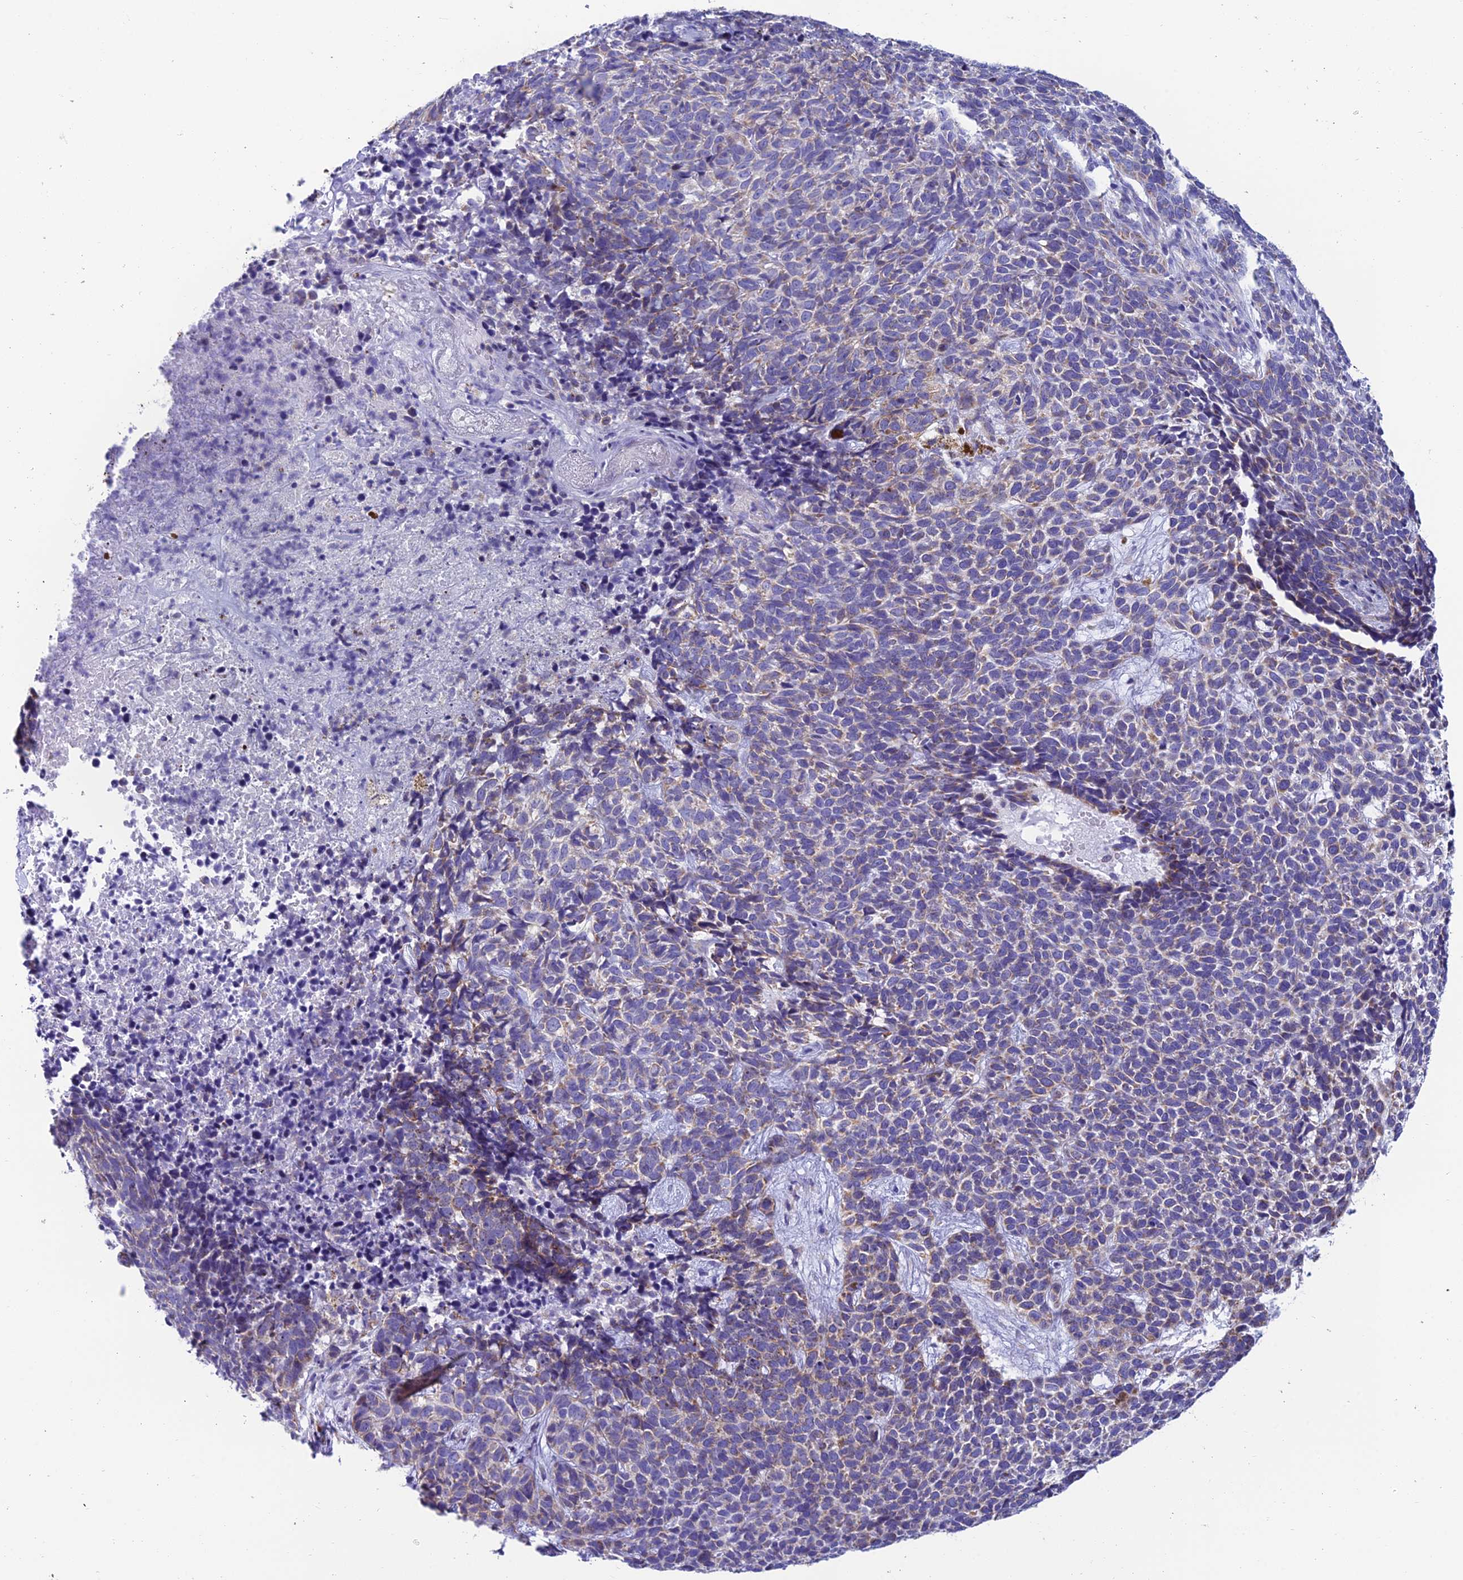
{"staining": {"intensity": "weak", "quantity": "<25%", "location": "cytoplasmic/membranous"}, "tissue": "skin cancer", "cell_type": "Tumor cells", "image_type": "cancer", "snomed": [{"axis": "morphology", "description": "Basal cell carcinoma"}, {"axis": "topography", "description": "Skin"}], "caption": "Protein analysis of skin cancer displays no significant positivity in tumor cells. The staining is performed using DAB (3,3'-diaminobenzidine) brown chromogen with nuclei counter-stained in using hematoxylin.", "gene": "REEP4", "patient": {"sex": "female", "age": 84}}